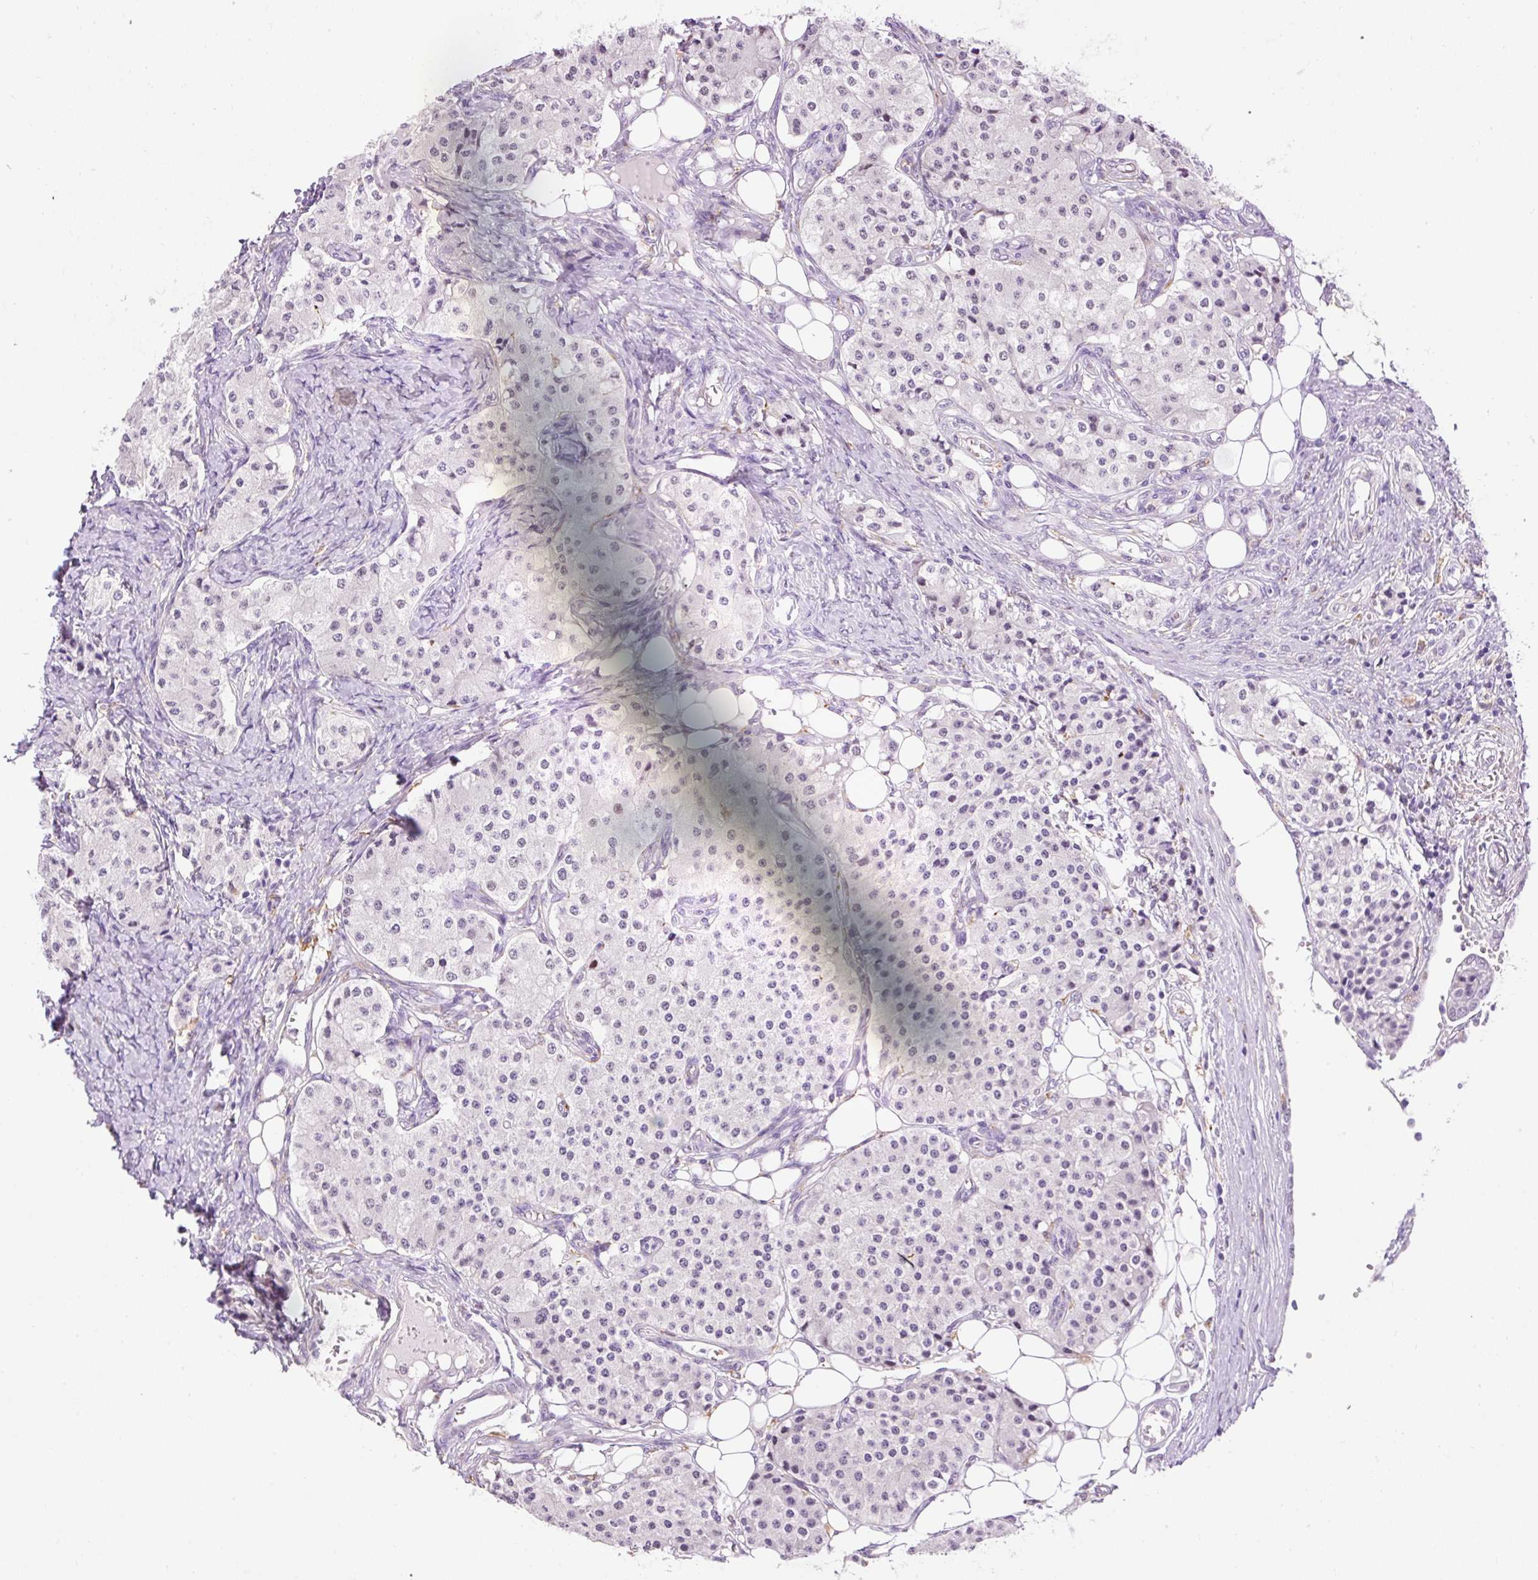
{"staining": {"intensity": "weak", "quantity": "<25%", "location": "nuclear"}, "tissue": "carcinoid", "cell_type": "Tumor cells", "image_type": "cancer", "snomed": [{"axis": "morphology", "description": "Carcinoid, malignant, NOS"}, {"axis": "topography", "description": "Colon"}], "caption": "A high-resolution micrograph shows immunohistochemistry (IHC) staining of carcinoid (malignant), which reveals no significant positivity in tumor cells. The staining was performed using DAB to visualize the protein expression in brown, while the nuclei were stained in blue with hematoxylin (Magnification: 20x).", "gene": "LY86", "patient": {"sex": "female", "age": 52}}